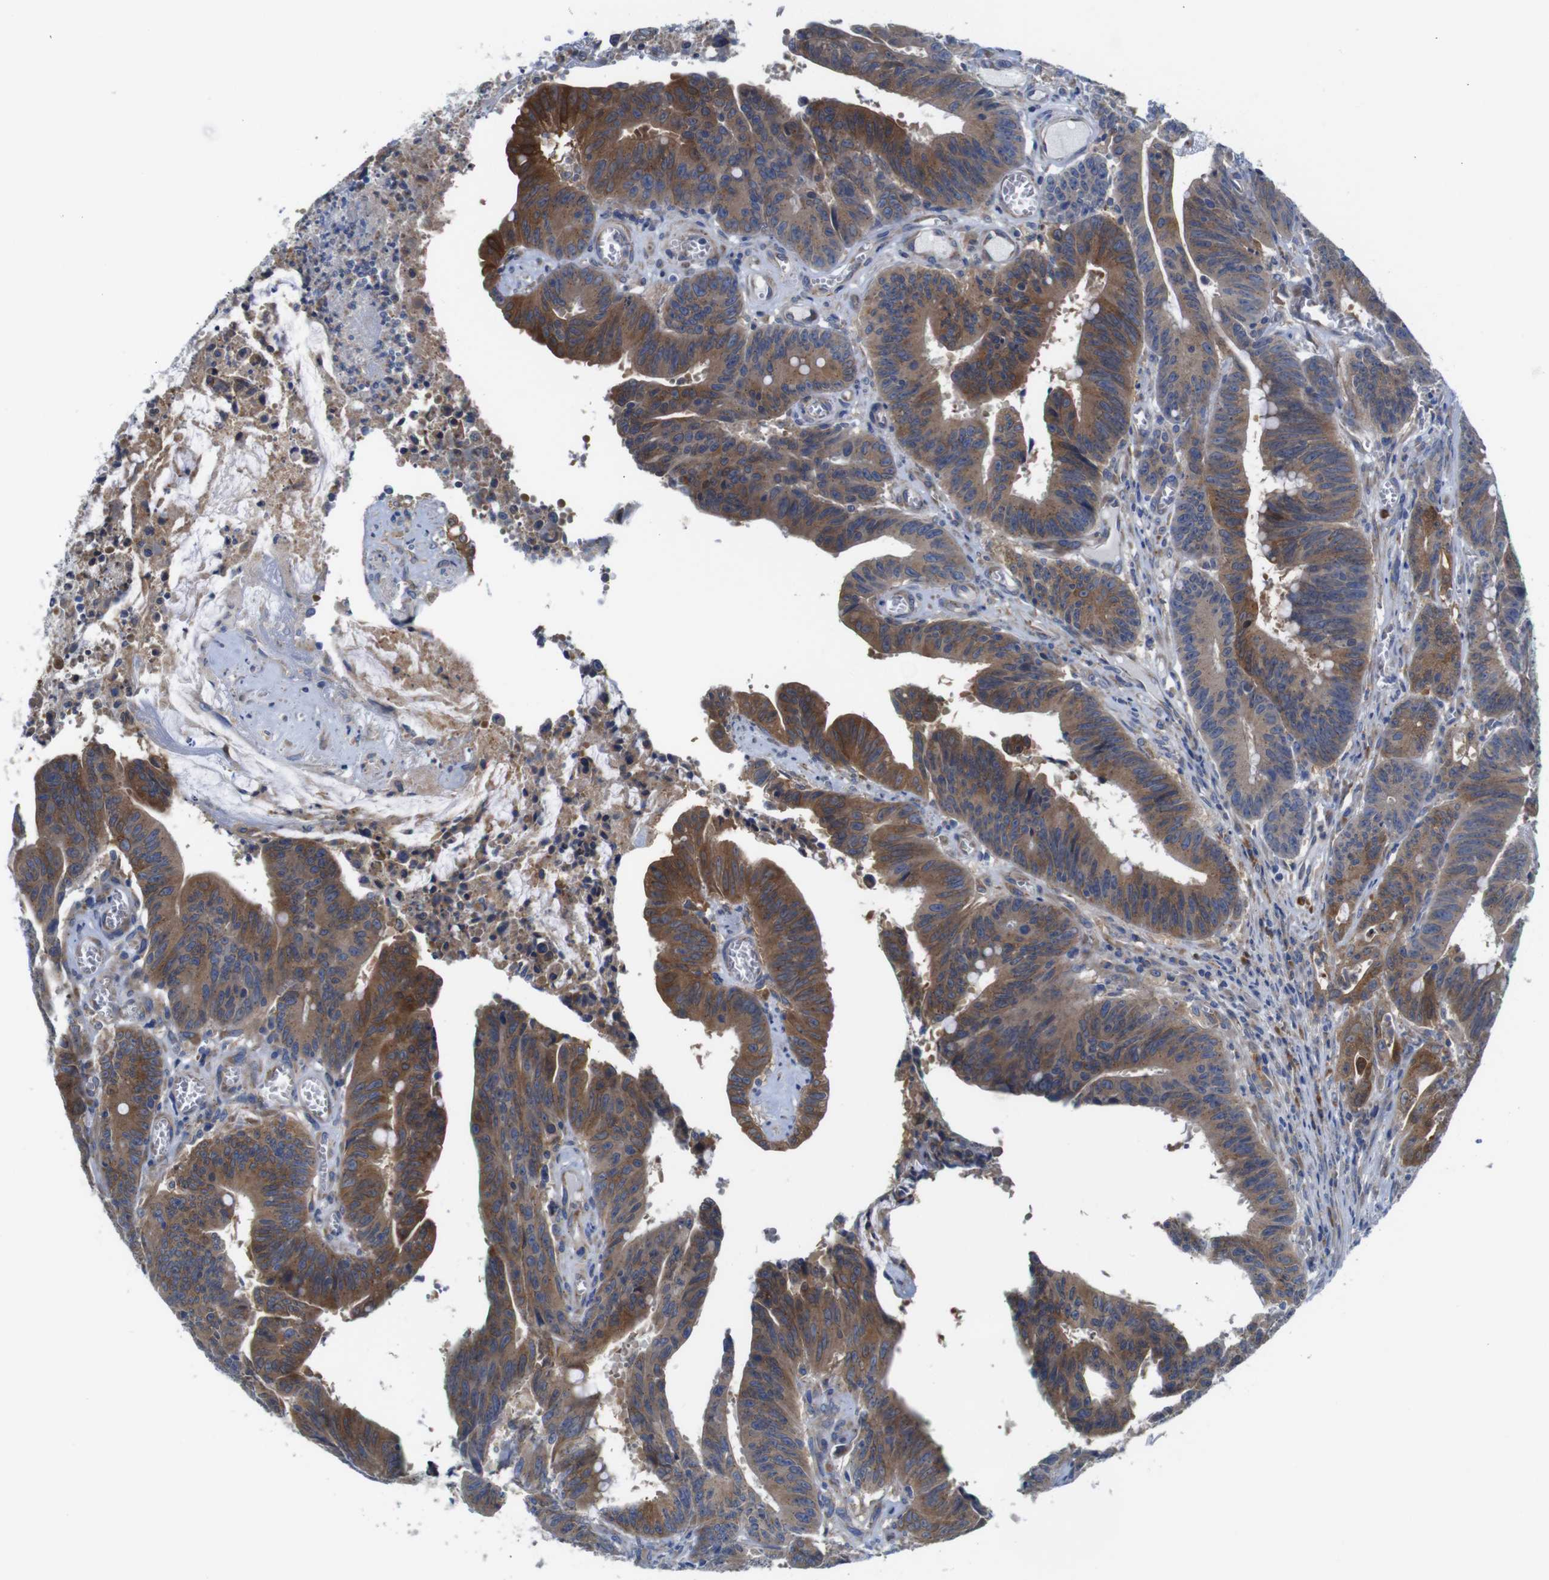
{"staining": {"intensity": "moderate", "quantity": ">75%", "location": "cytoplasmic/membranous"}, "tissue": "colorectal cancer", "cell_type": "Tumor cells", "image_type": "cancer", "snomed": [{"axis": "morphology", "description": "Adenocarcinoma, NOS"}, {"axis": "topography", "description": "Colon"}], "caption": "IHC micrograph of colorectal adenocarcinoma stained for a protein (brown), which reveals medium levels of moderate cytoplasmic/membranous positivity in approximately >75% of tumor cells.", "gene": "DDRGK1", "patient": {"sex": "male", "age": 45}}